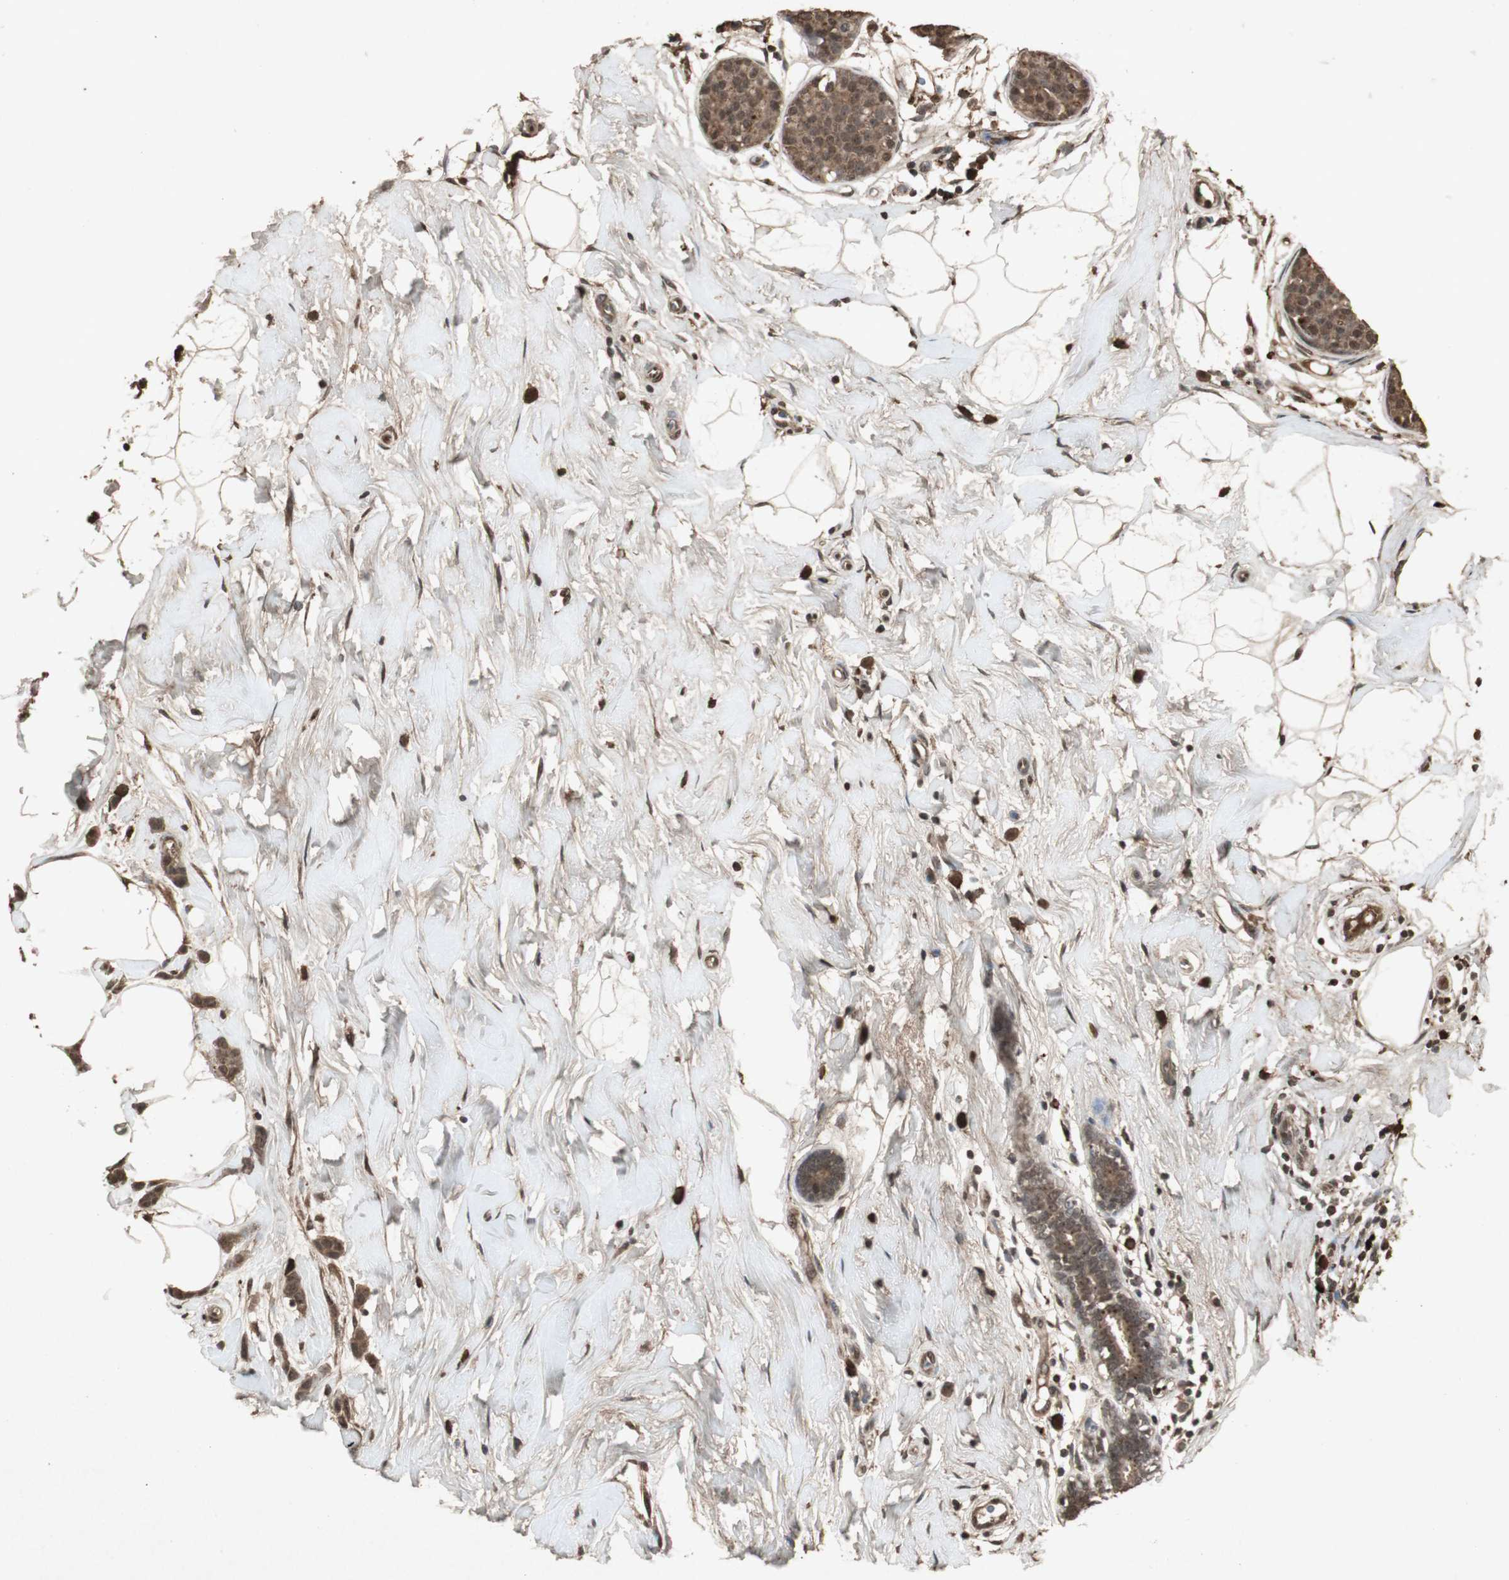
{"staining": {"intensity": "moderate", "quantity": ">75%", "location": "cytoplasmic/membranous,nuclear"}, "tissue": "breast cancer", "cell_type": "Tumor cells", "image_type": "cancer", "snomed": [{"axis": "morphology", "description": "Lobular carcinoma, in situ"}, {"axis": "morphology", "description": "Lobular carcinoma"}, {"axis": "topography", "description": "Breast"}], "caption": "Lobular carcinoma (breast) stained for a protein exhibits moderate cytoplasmic/membranous and nuclear positivity in tumor cells. The protein of interest is stained brown, and the nuclei are stained in blue (DAB IHC with brightfield microscopy, high magnification).", "gene": "EMX1", "patient": {"sex": "female", "age": 41}}